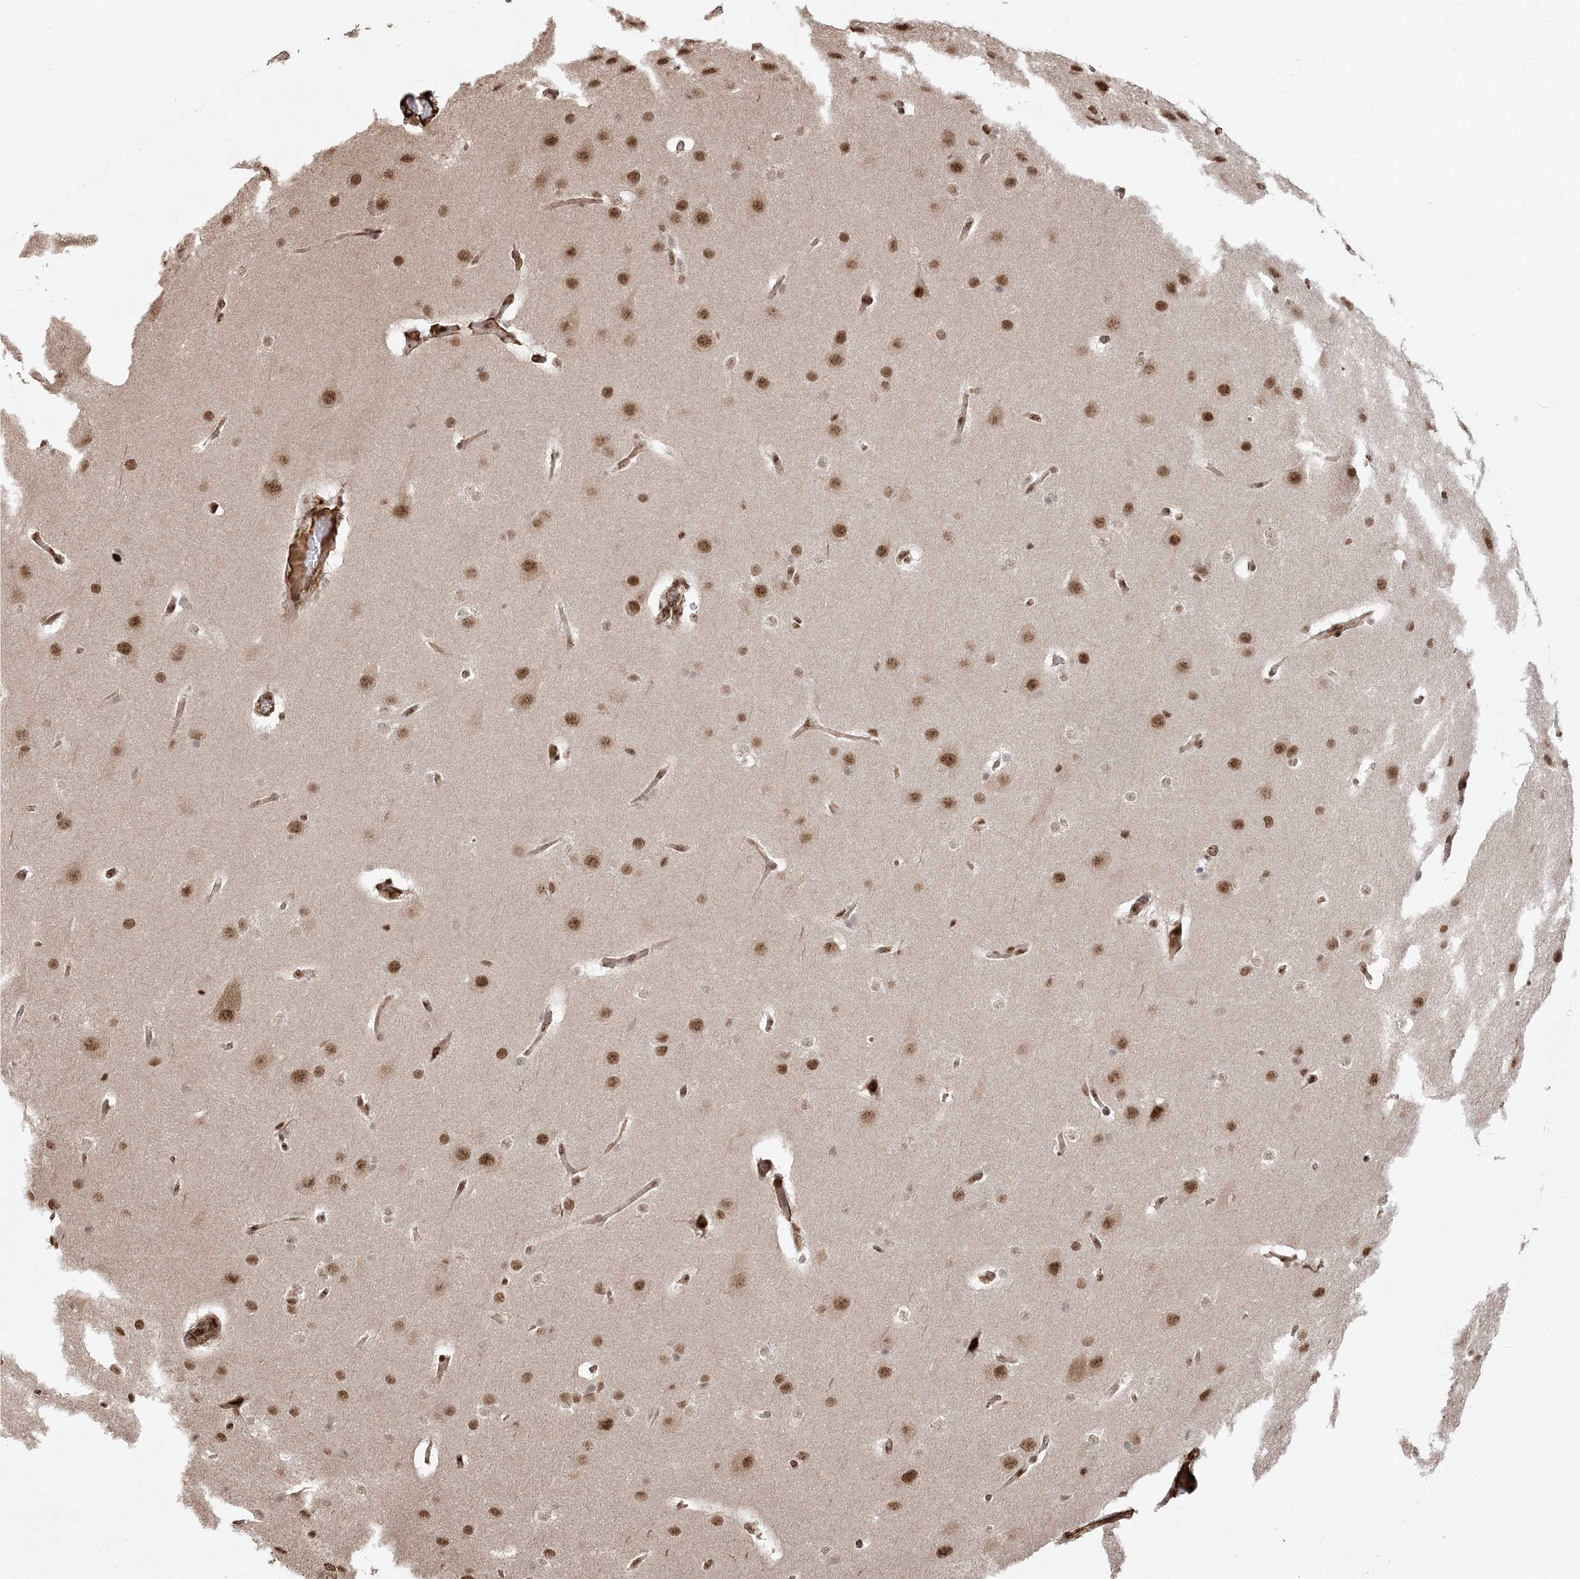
{"staining": {"intensity": "moderate", "quantity": "25%-75%", "location": "nuclear"}, "tissue": "glioma", "cell_type": "Tumor cells", "image_type": "cancer", "snomed": [{"axis": "morphology", "description": "Glioma, malignant, Low grade"}, {"axis": "topography", "description": "Brain"}], "caption": "Immunohistochemical staining of human malignant low-grade glioma displays moderate nuclear protein staining in about 25%-75% of tumor cells.", "gene": "RBM17", "patient": {"sex": "female", "age": 37}}